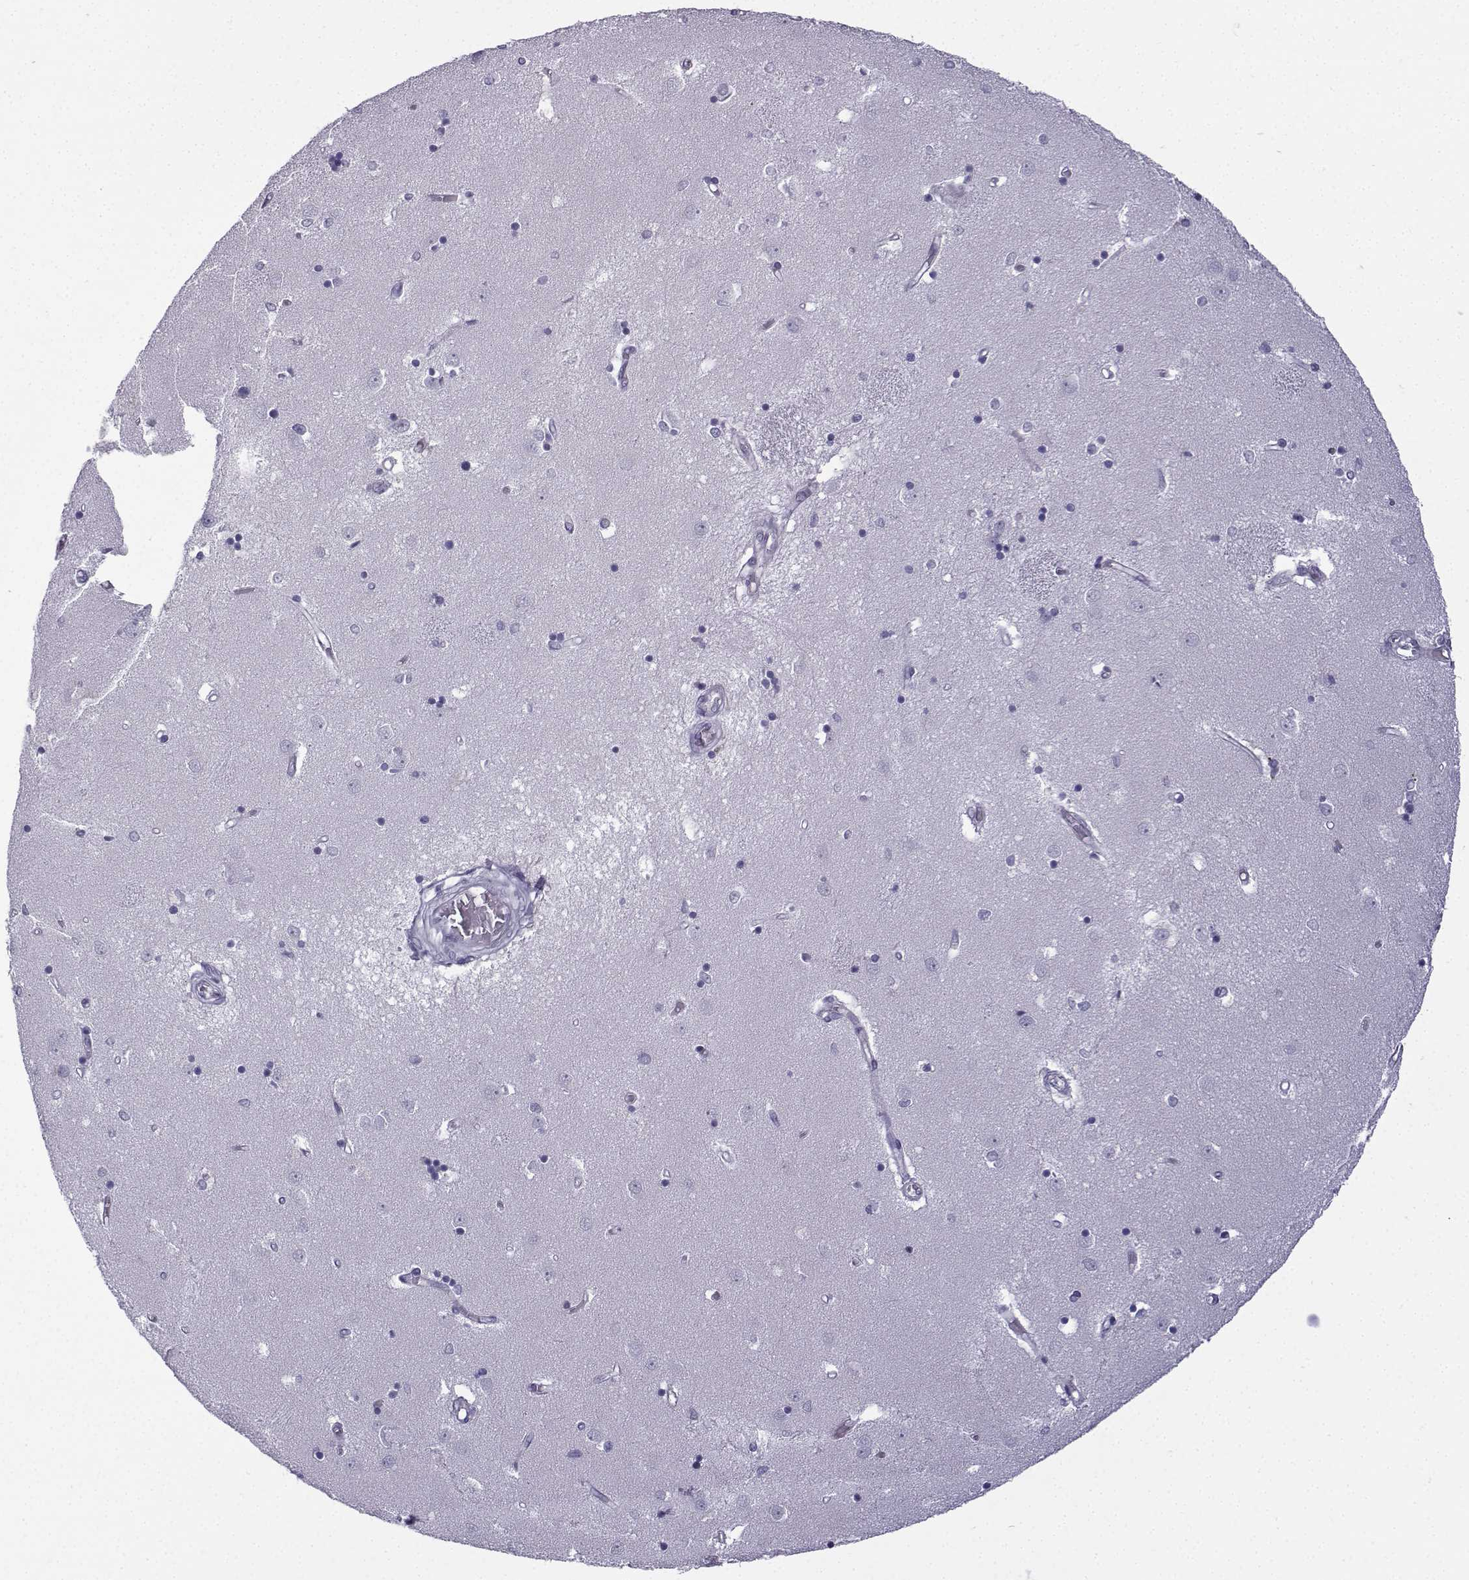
{"staining": {"intensity": "strong", "quantity": "<25%", "location": "cytoplasmic/membranous"}, "tissue": "caudate", "cell_type": "Glial cells", "image_type": "normal", "snomed": [{"axis": "morphology", "description": "Normal tissue, NOS"}, {"axis": "topography", "description": "Lateral ventricle wall"}], "caption": "This micrograph exhibits immunohistochemistry (IHC) staining of unremarkable caudate, with medium strong cytoplasmic/membranous positivity in about <25% of glial cells.", "gene": "CFAP53", "patient": {"sex": "male", "age": 54}}